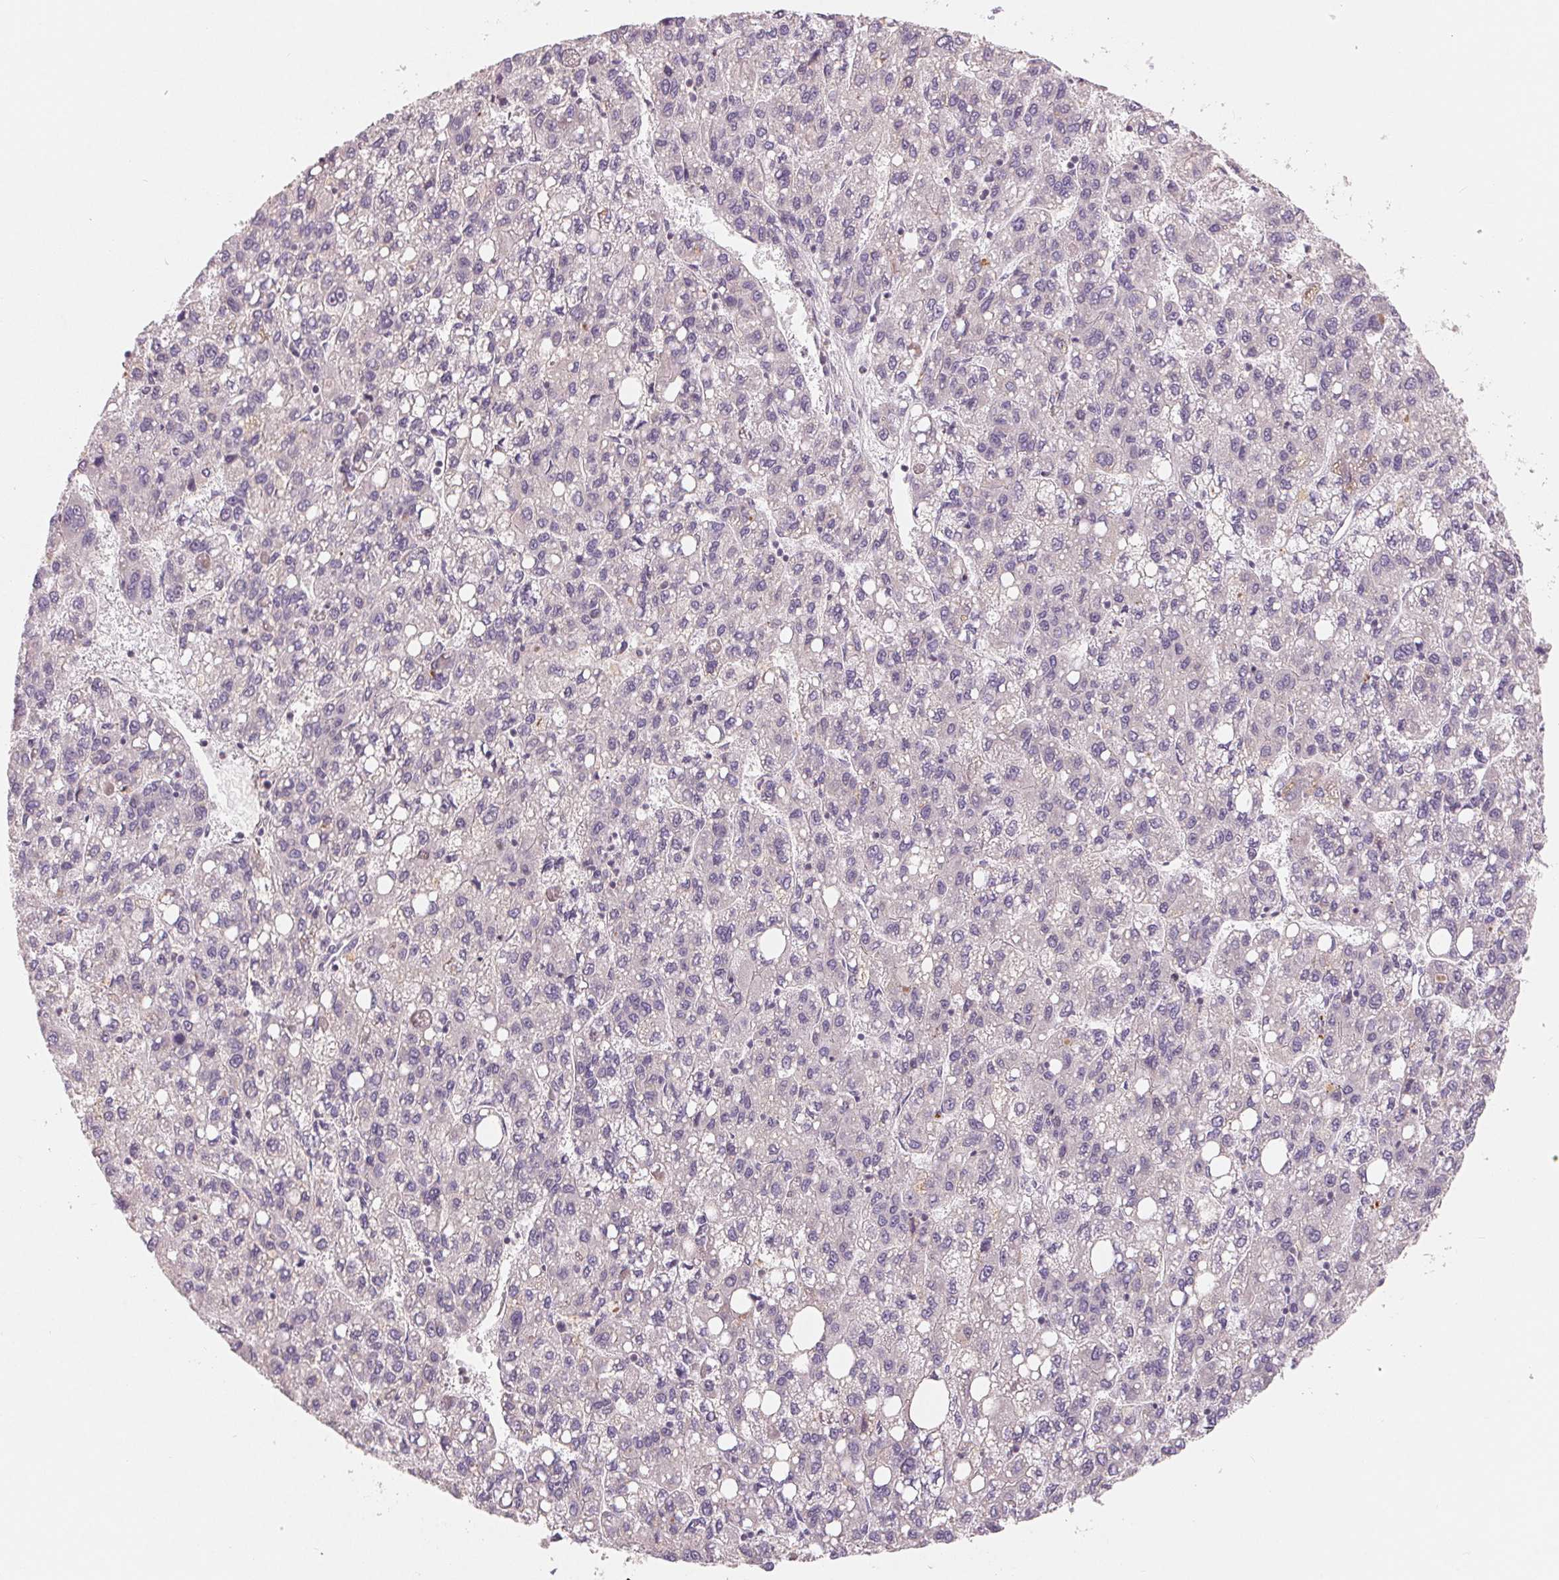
{"staining": {"intensity": "negative", "quantity": "none", "location": "none"}, "tissue": "liver cancer", "cell_type": "Tumor cells", "image_type": "cancer", "snomed": [{"axis": "morphology", "description": "Carcinoma, Hepatocellular, NOS"}, {"axis": "topography", "description": "Liver"}], "caption": "An image of human liver hepatocellular carcinoma is negative for staining in tumor cells.", "gene": "AQP8", "patient": {"sex": "female", "age": 82}}